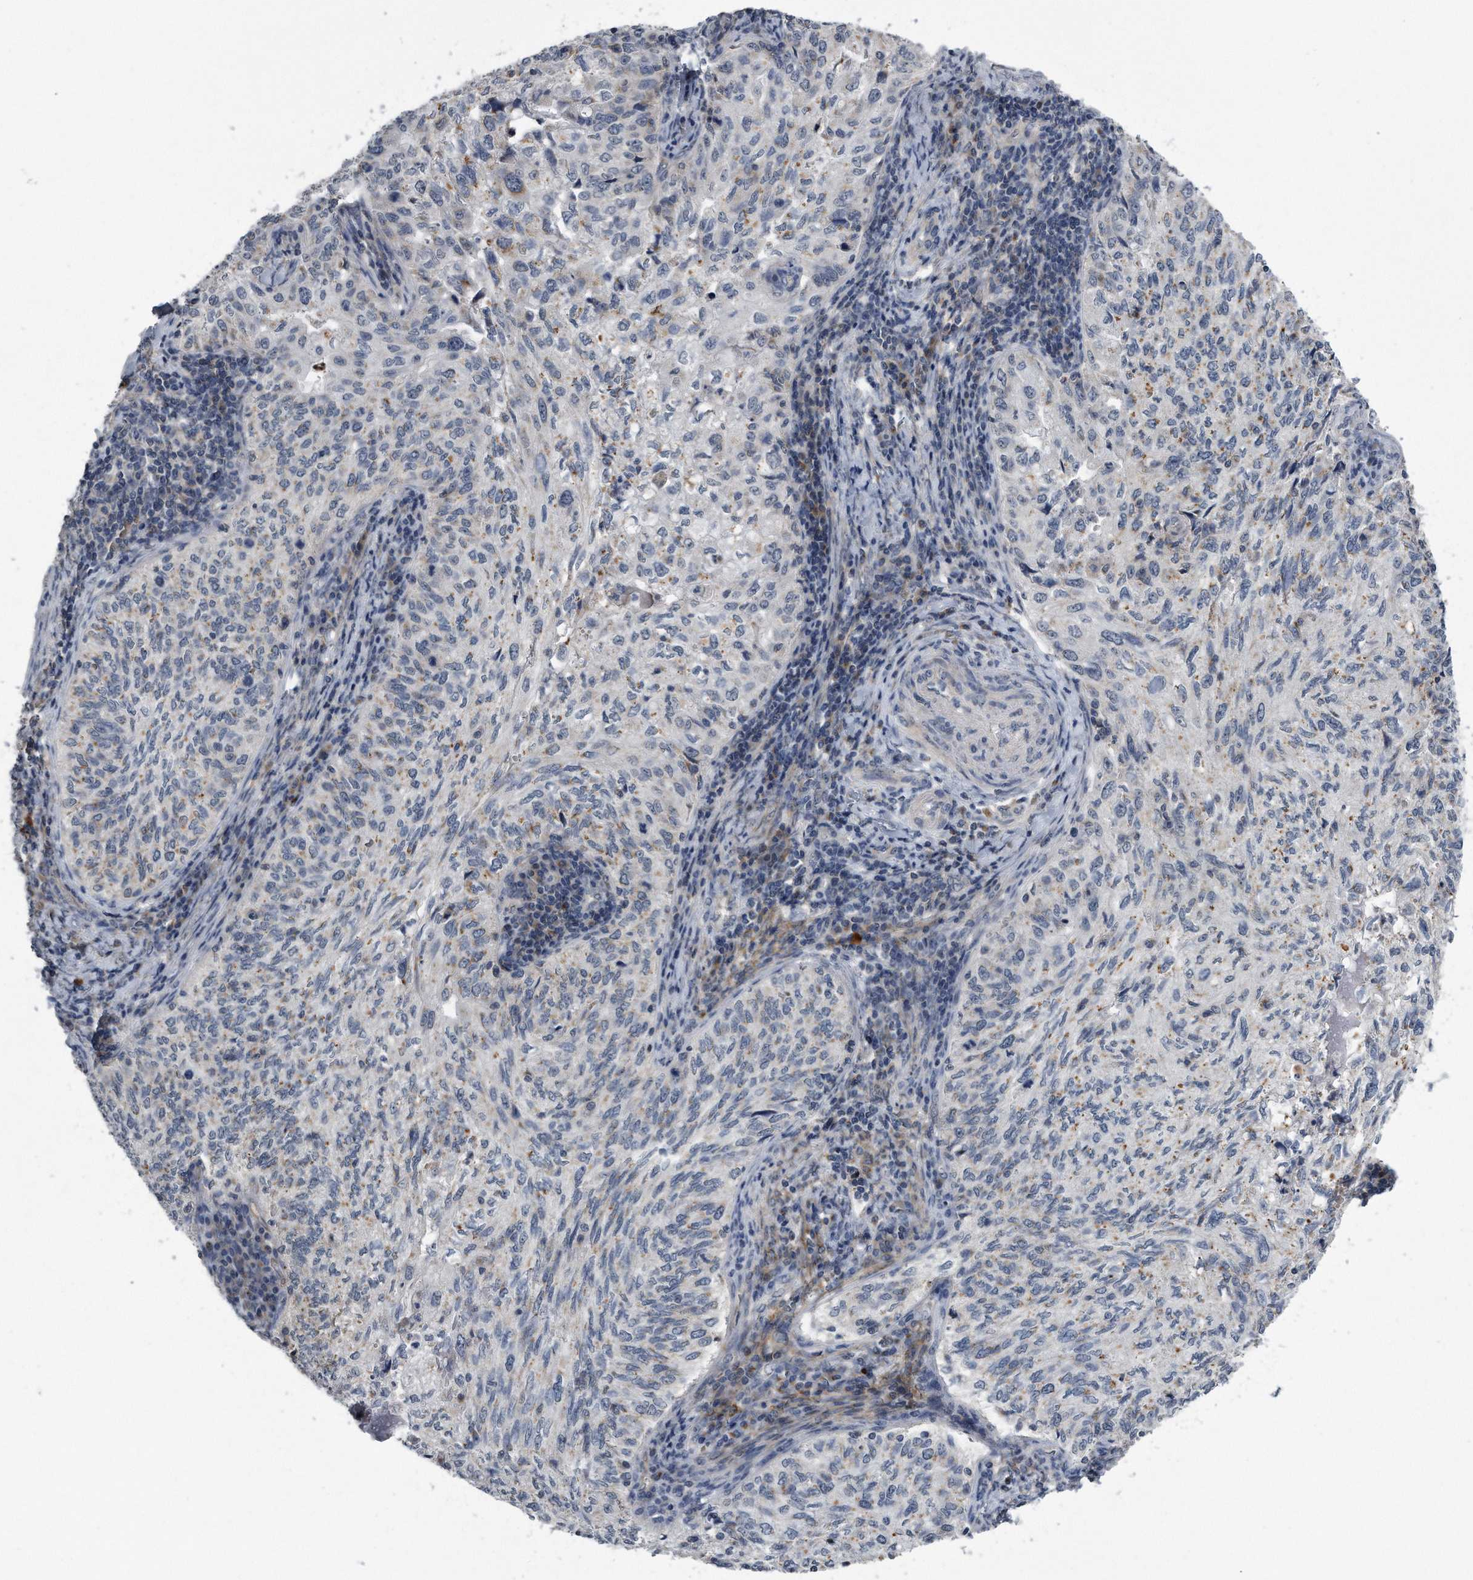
{"staining": {"intensity": "weak", "quantity": "<25%", "location": "cytoplasmic/membranous"}, "tissue": "cervical cancer", "cell_type": "Tumor cells", "image_type": "cancer", "snomed": [{"axis": "morphology", "description": "Squamous cell carcinoma, NOS"}, {"axis": "topography", "description": "Cervix"}], "caption": "Cervical cancer (squamous cell carcinoma) stained for a protein using IHC displays no positivity tumor cells.", "gene": "LYRM4", "patient": {"sex": "female", "age": 30}}